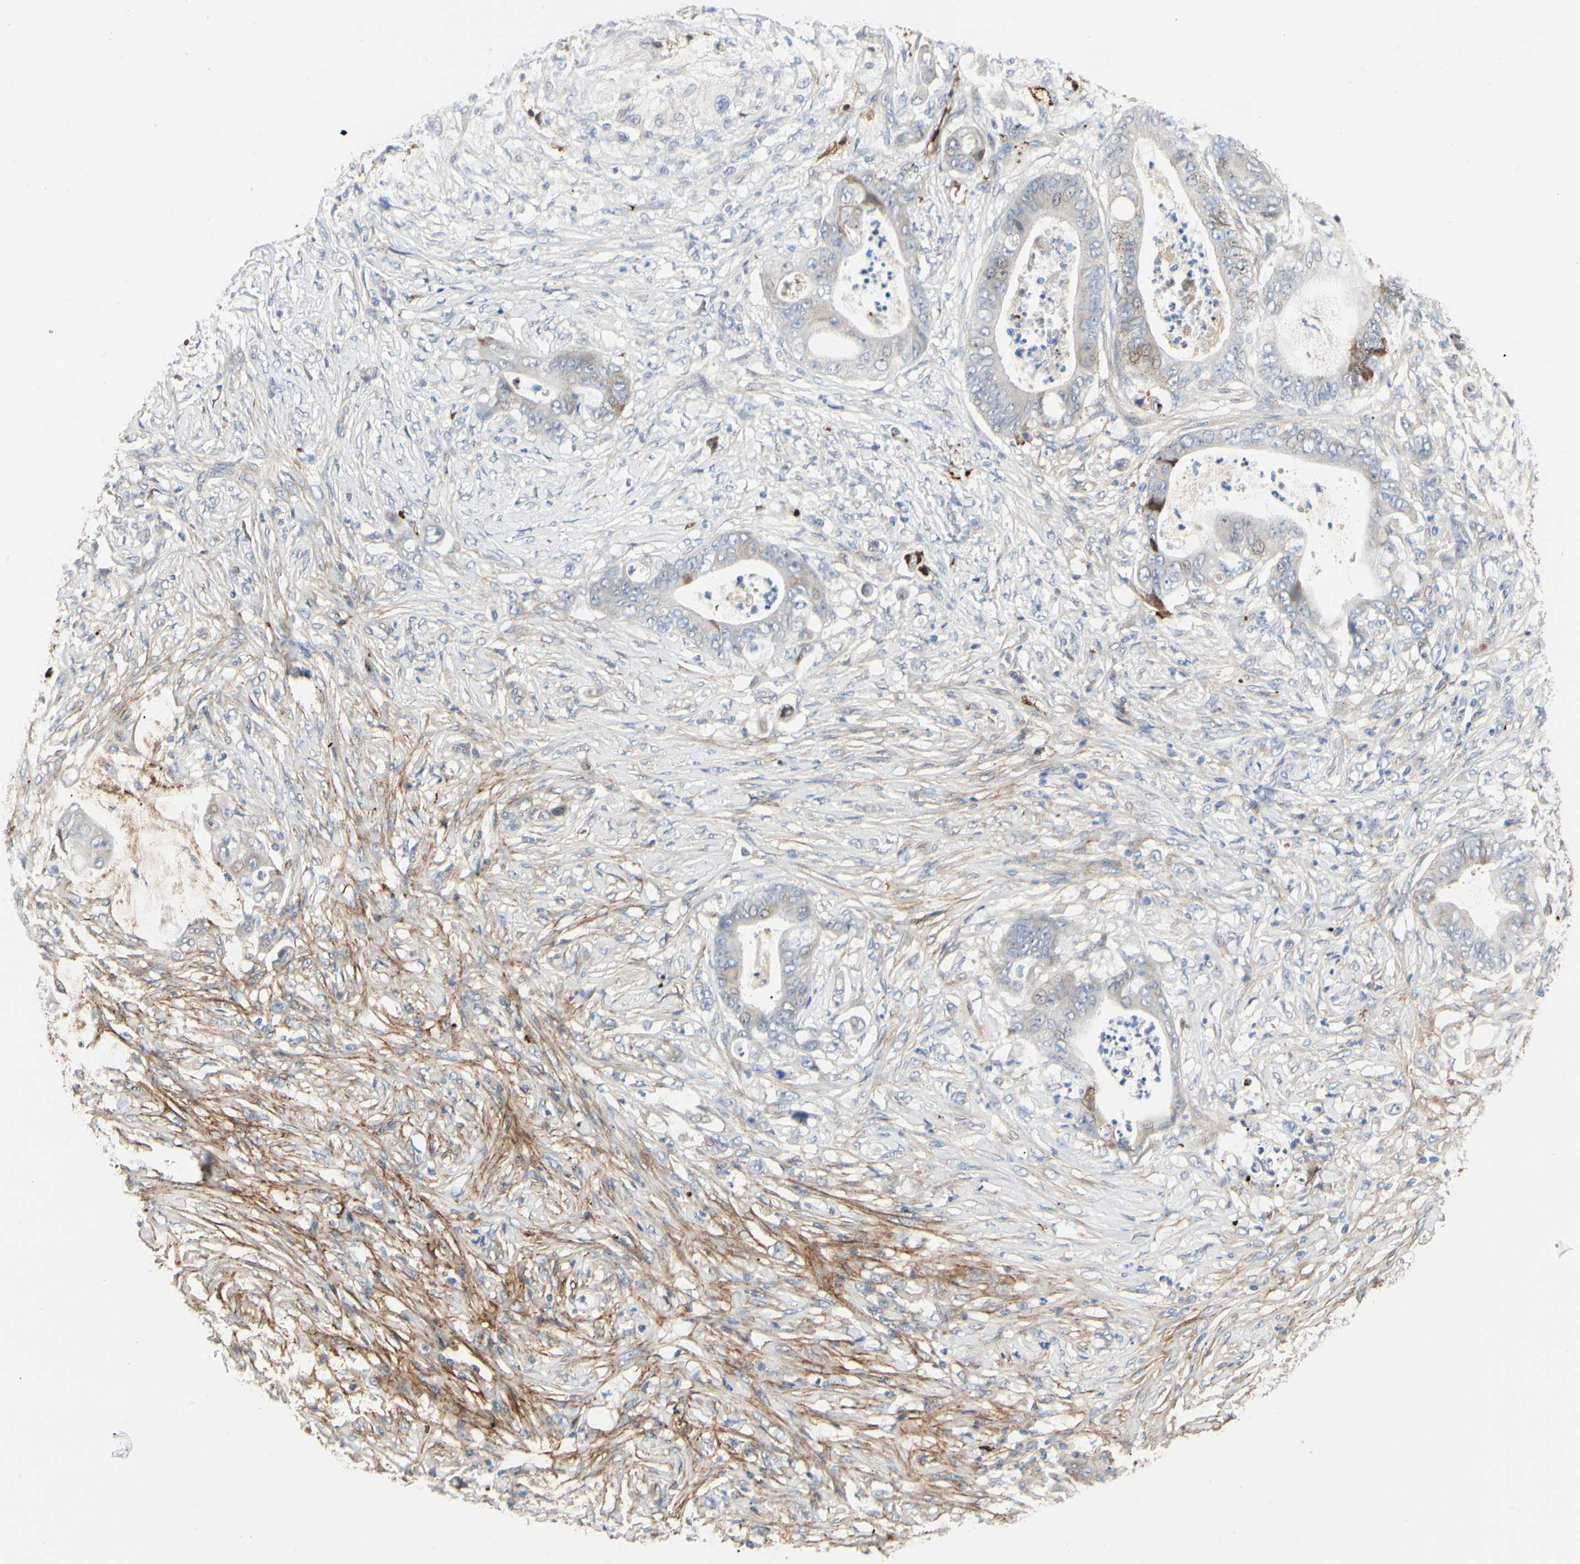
{"staining": {"intensity": "weak", "quantity": ">75%", "location": "cytoplasmic/membranous"}, "tissue": "stomach cancer", "cell_type": "Tumor cells", "image_type": "cancer", "snomed": [{"axis": "morphology", "description": "Adenocarcinoma, NOS"}, {"axis": "topography", "description": "Stomach"}], "caption": "Weak cytoplasmic/membranous expression for a protein is seen in about >75% of tumor cells of stomach cancer (adenocarcinoma) using IHC.", "gene": "FGB", "patient": {"sex": "female", "age": 73}}